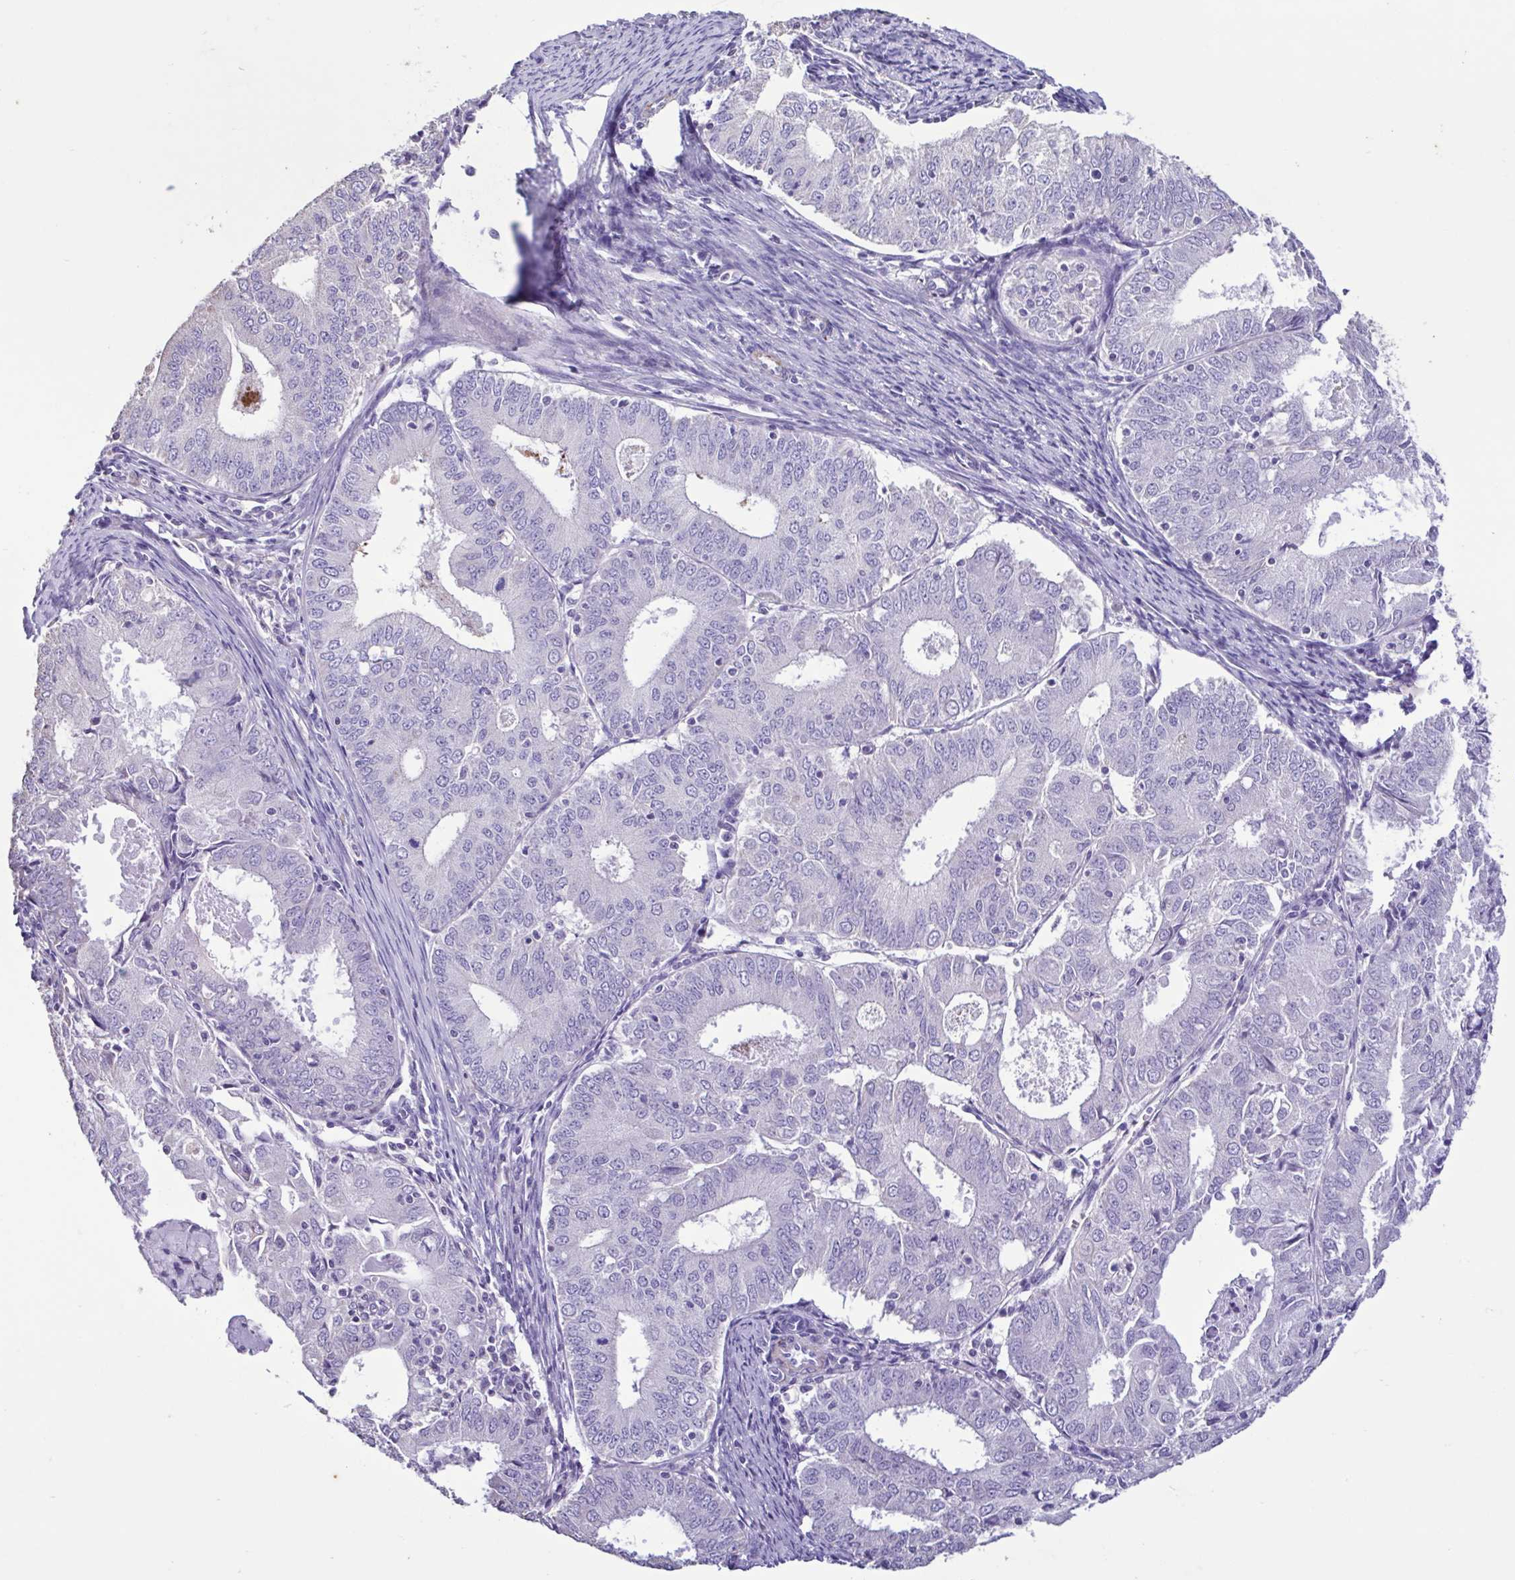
{"staining": {"intensity": "negative", "quantity": "none", "location": "none"}, "tissue": "endometrial cancer", "cell_type": "Tumor cells", "image_type": "cancer", "snomed": [{"axis": "morphology", "description": "Adenocarcinoma, NOS"}, {"axis": "topography", "description": "Endometrium"}], "caption": "Immunohistochemistry photomicrograph of adenocarcinoma (endometrial) stained for a protein (brown), which reveals no staining in tumor cells.", "gene": "PLA2G4E", "patient": {"sex": "female", "age": 57}}